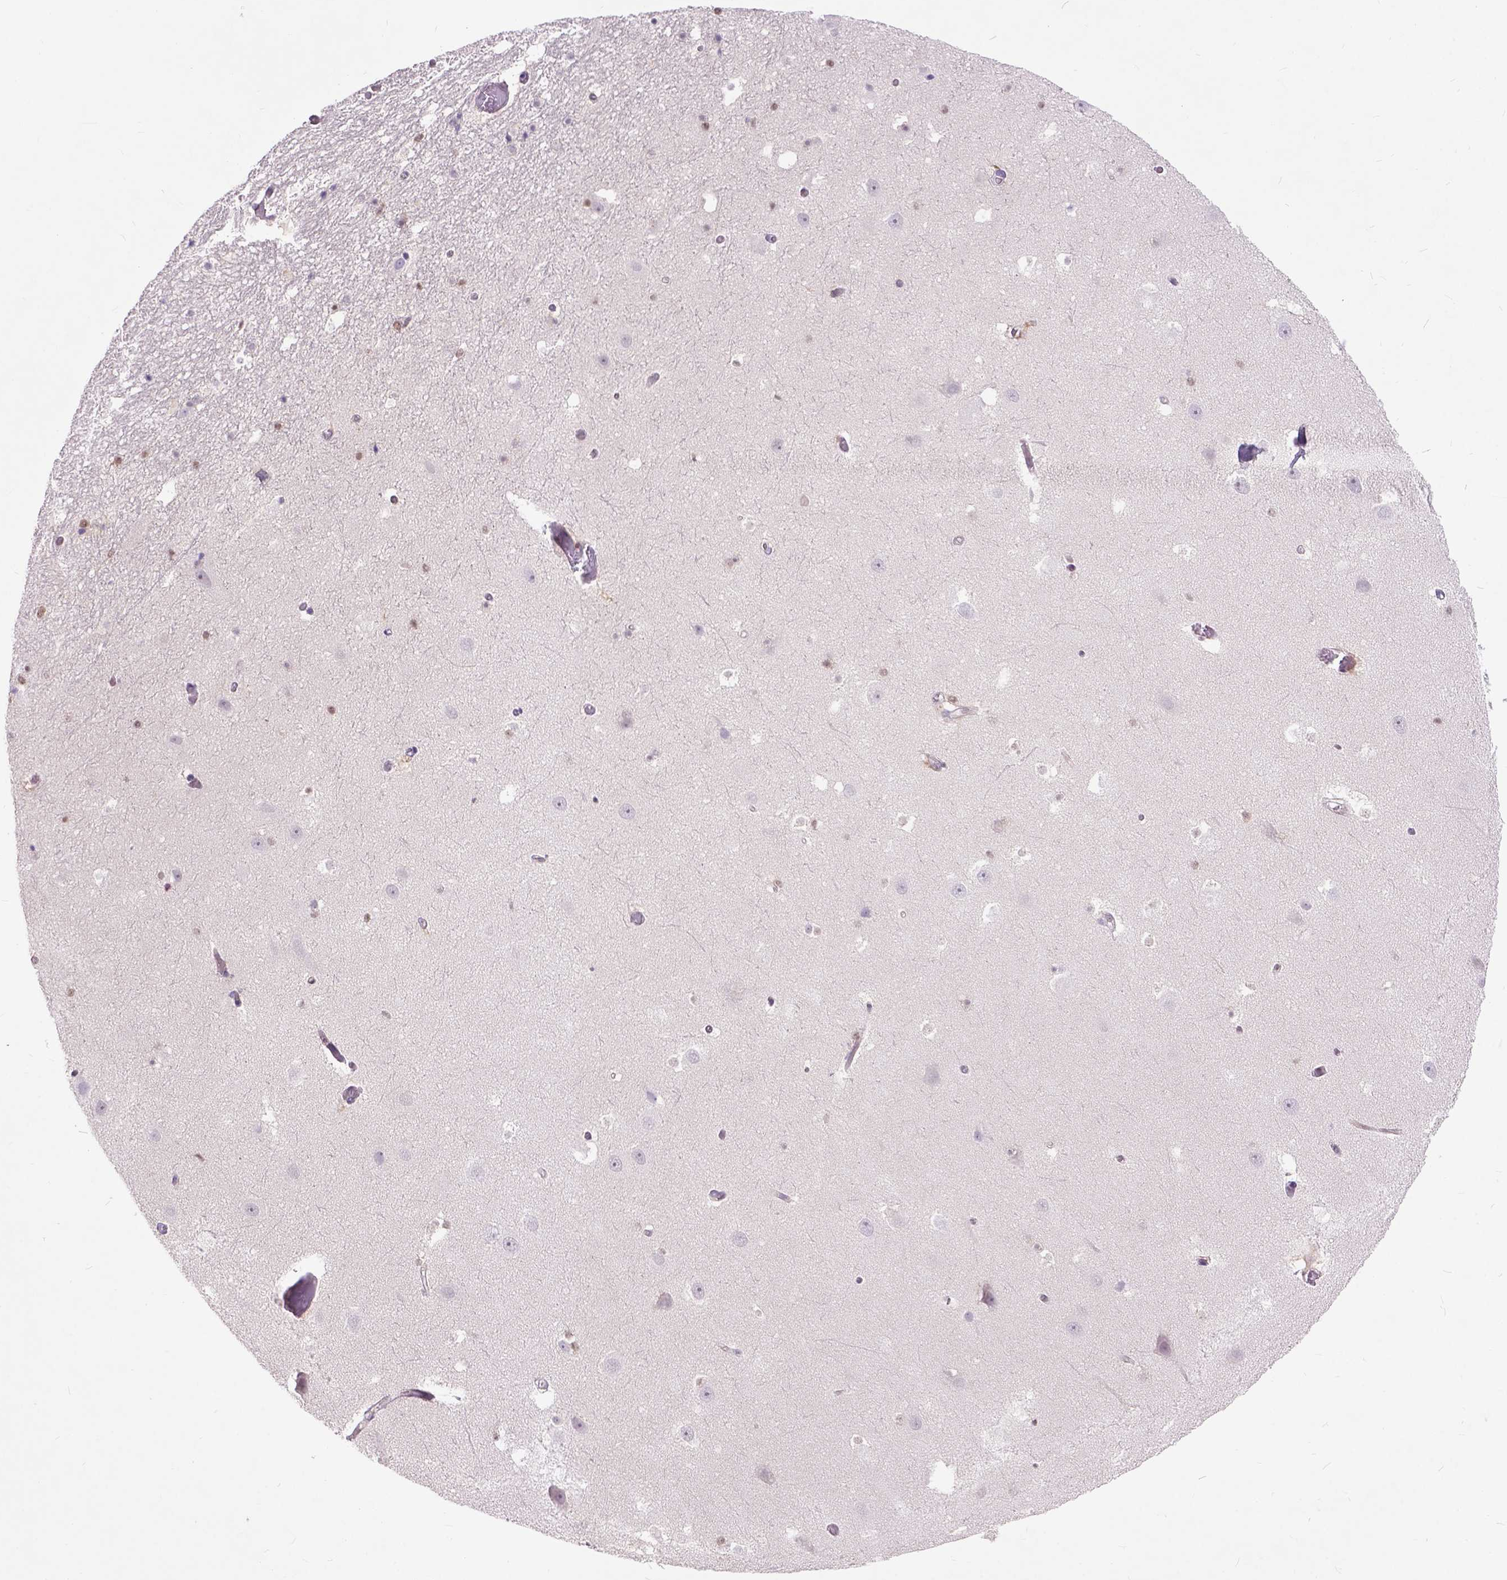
{"staining": {"intensity": "moderate", "quantity": ">75%", "location": "nuclear"}, "tissue": "hippocampus", "cell_type": "Glial cells", "image_type": "normal", "snomed": [{"axis": "morphology", "description": "Normal tissue, NOS"}, {"axis": "topography", "description": "Hippocampus"}], "caption": "Immunohistochemistry (IHC) histopathology image of benign hippocampus stained for a protein (brown), which reveals medium levels of moderate nuclear expression in about >75% of glial cells.", "gene": "RCC2", "patient": {"sex": "male", "age": 26}}